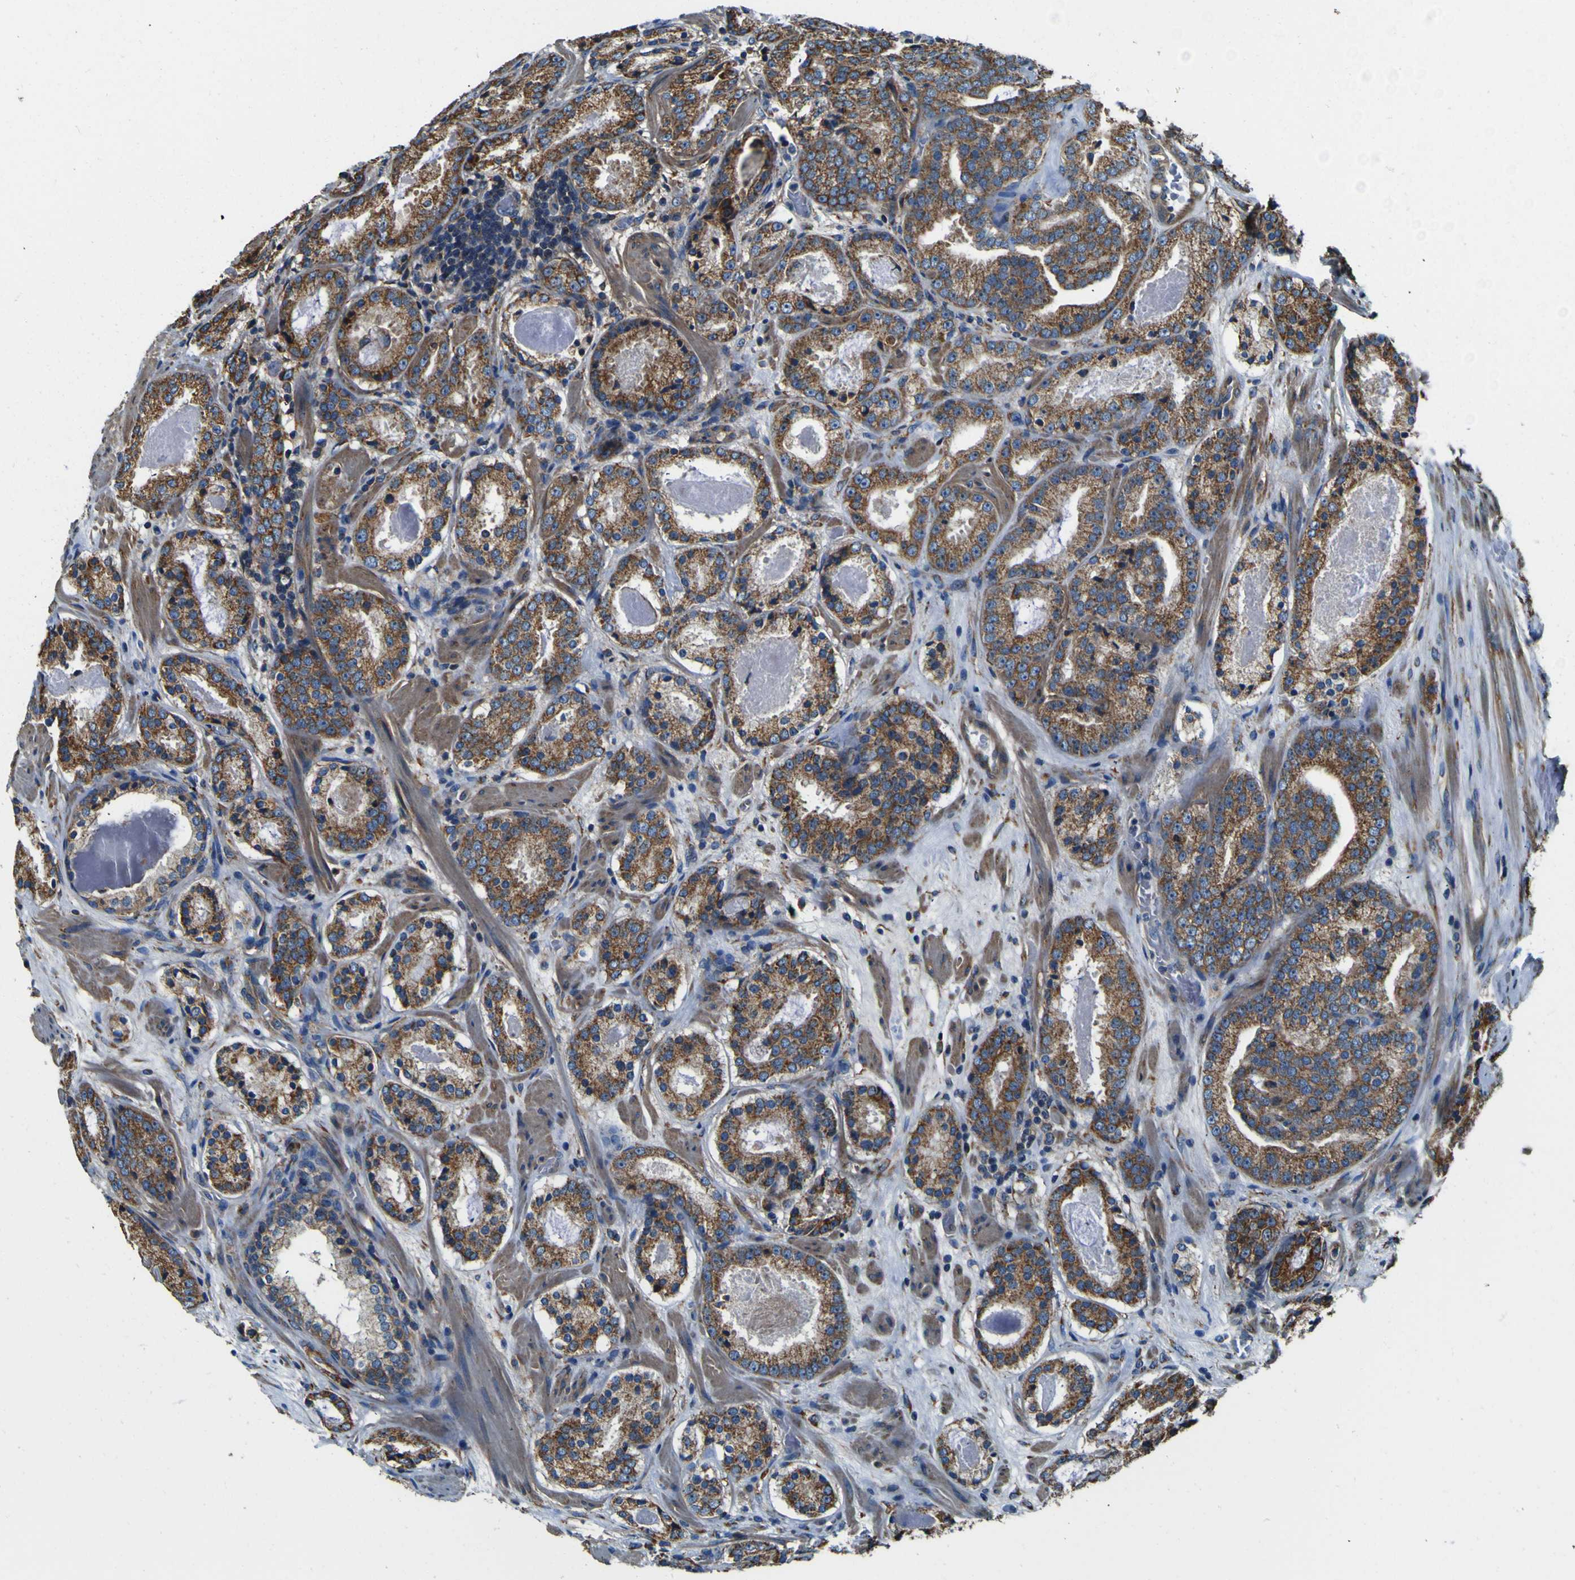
{"staining": {"intensity": "moderate", "quantity": ">75%", "location": "cytoplasmic/membranous"}, "tissue": "prostate cancer", "cell_type": "Tumor cells", "image_type": "cancer", "snomed": [{"axis": "morphology", "description": "Adenocarcinoma, Low grade"}, {"axis": "topography", "description": "Prostate"}], "caption": "Approximately >75% of tumor cells in human prostate cancer demonstrate moderate cytoplasmic/membranous protein positivity as visualized by brown immunohistochemical staining.", "gene": "INPP5A", "patient": {"sex": "male", "age": 69}}